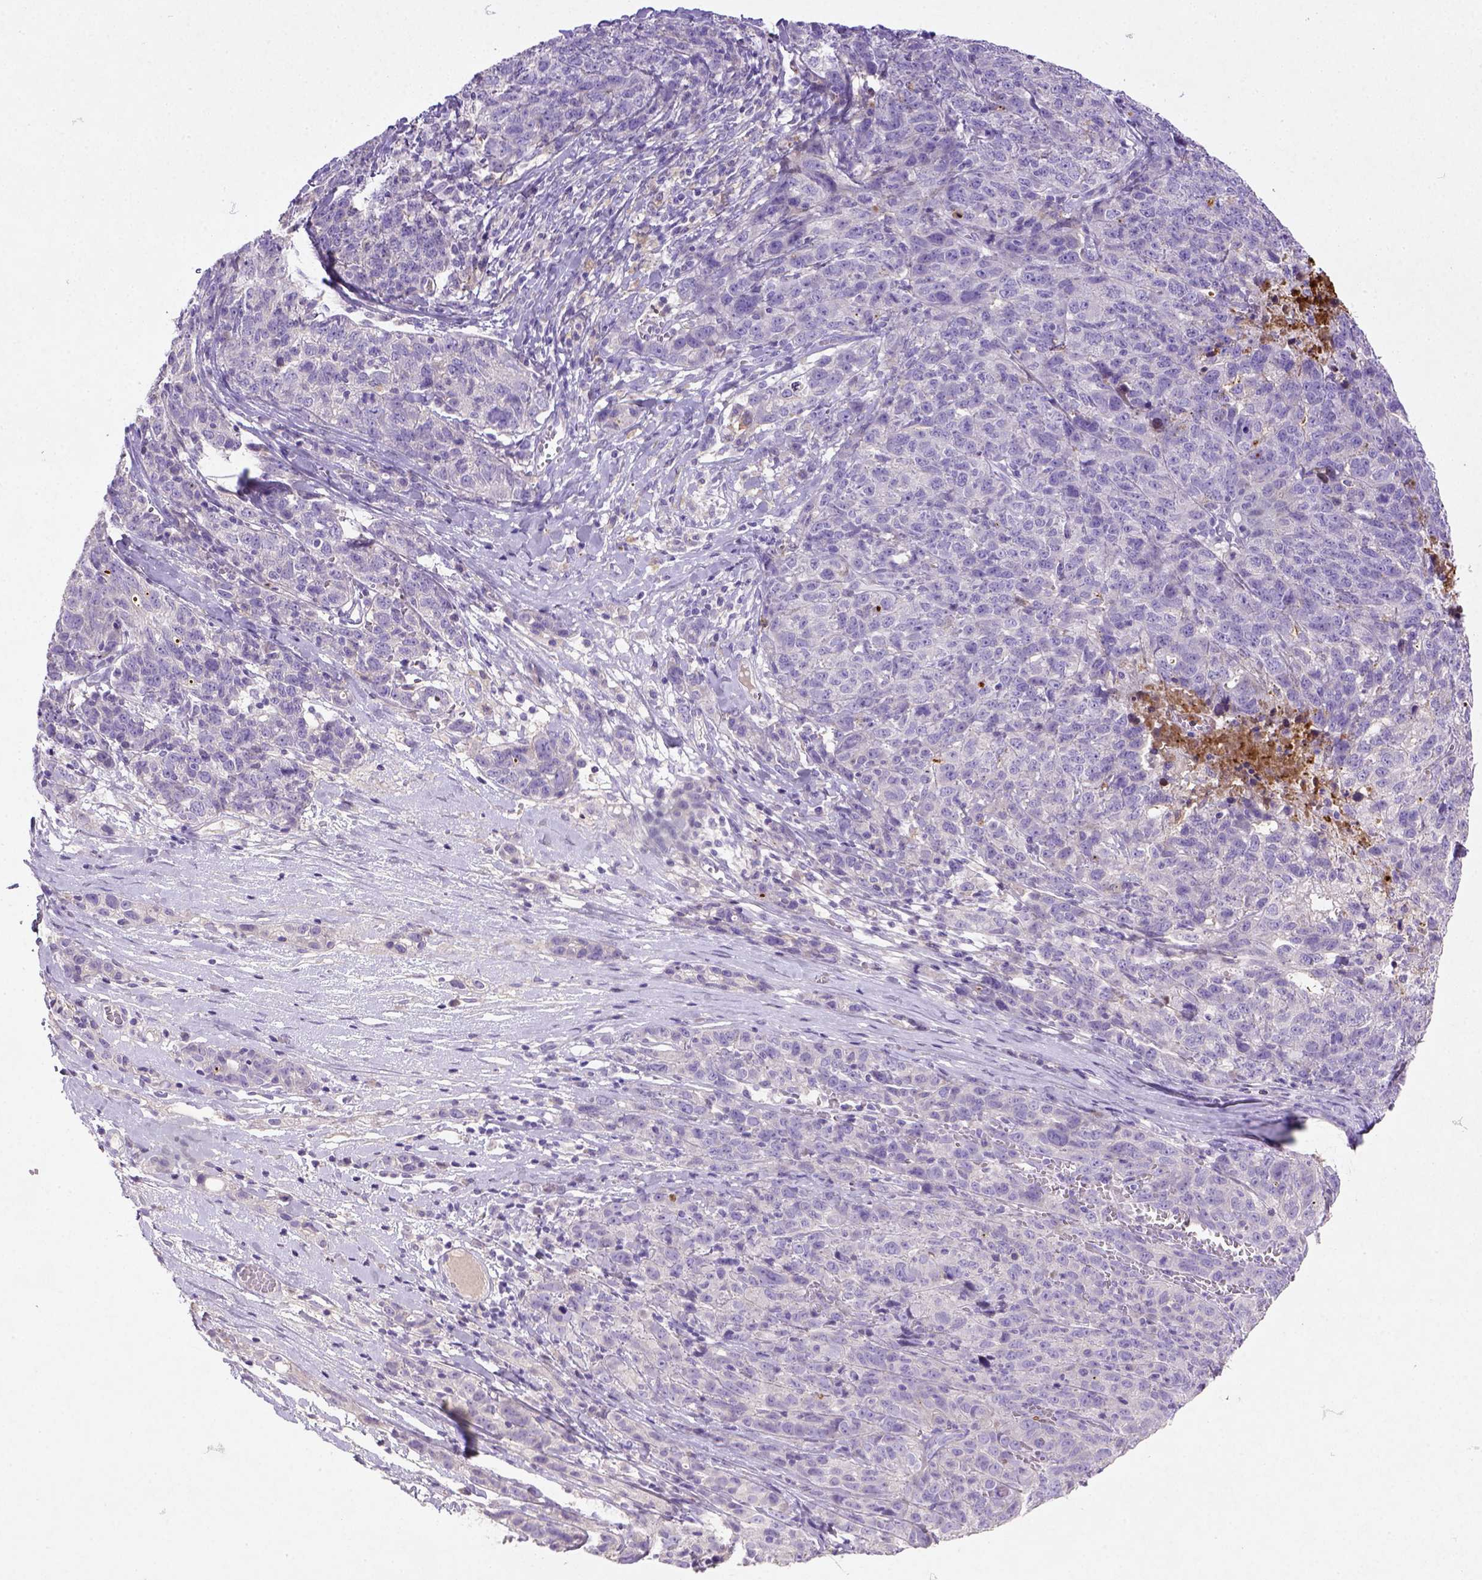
{"staining": {"intensity": "negative", "quantity": "none", "location": "none"}, "tissue": "ovarian cancer", "cell_type": "Tumor cells", "image_type": "cancer", "snomed": [{"axis": "morphology", "description": "Cystadenocarcinoma, serous, NOS"}, {"axis": "topography", "description": "Ovary"}], "caption": "Image shows no significant protein staining in tumor cells of ovarian serous cystadenocarcinoma.", "gene": "NUDT2", "patient": {"sex": "female", "age": 71}}